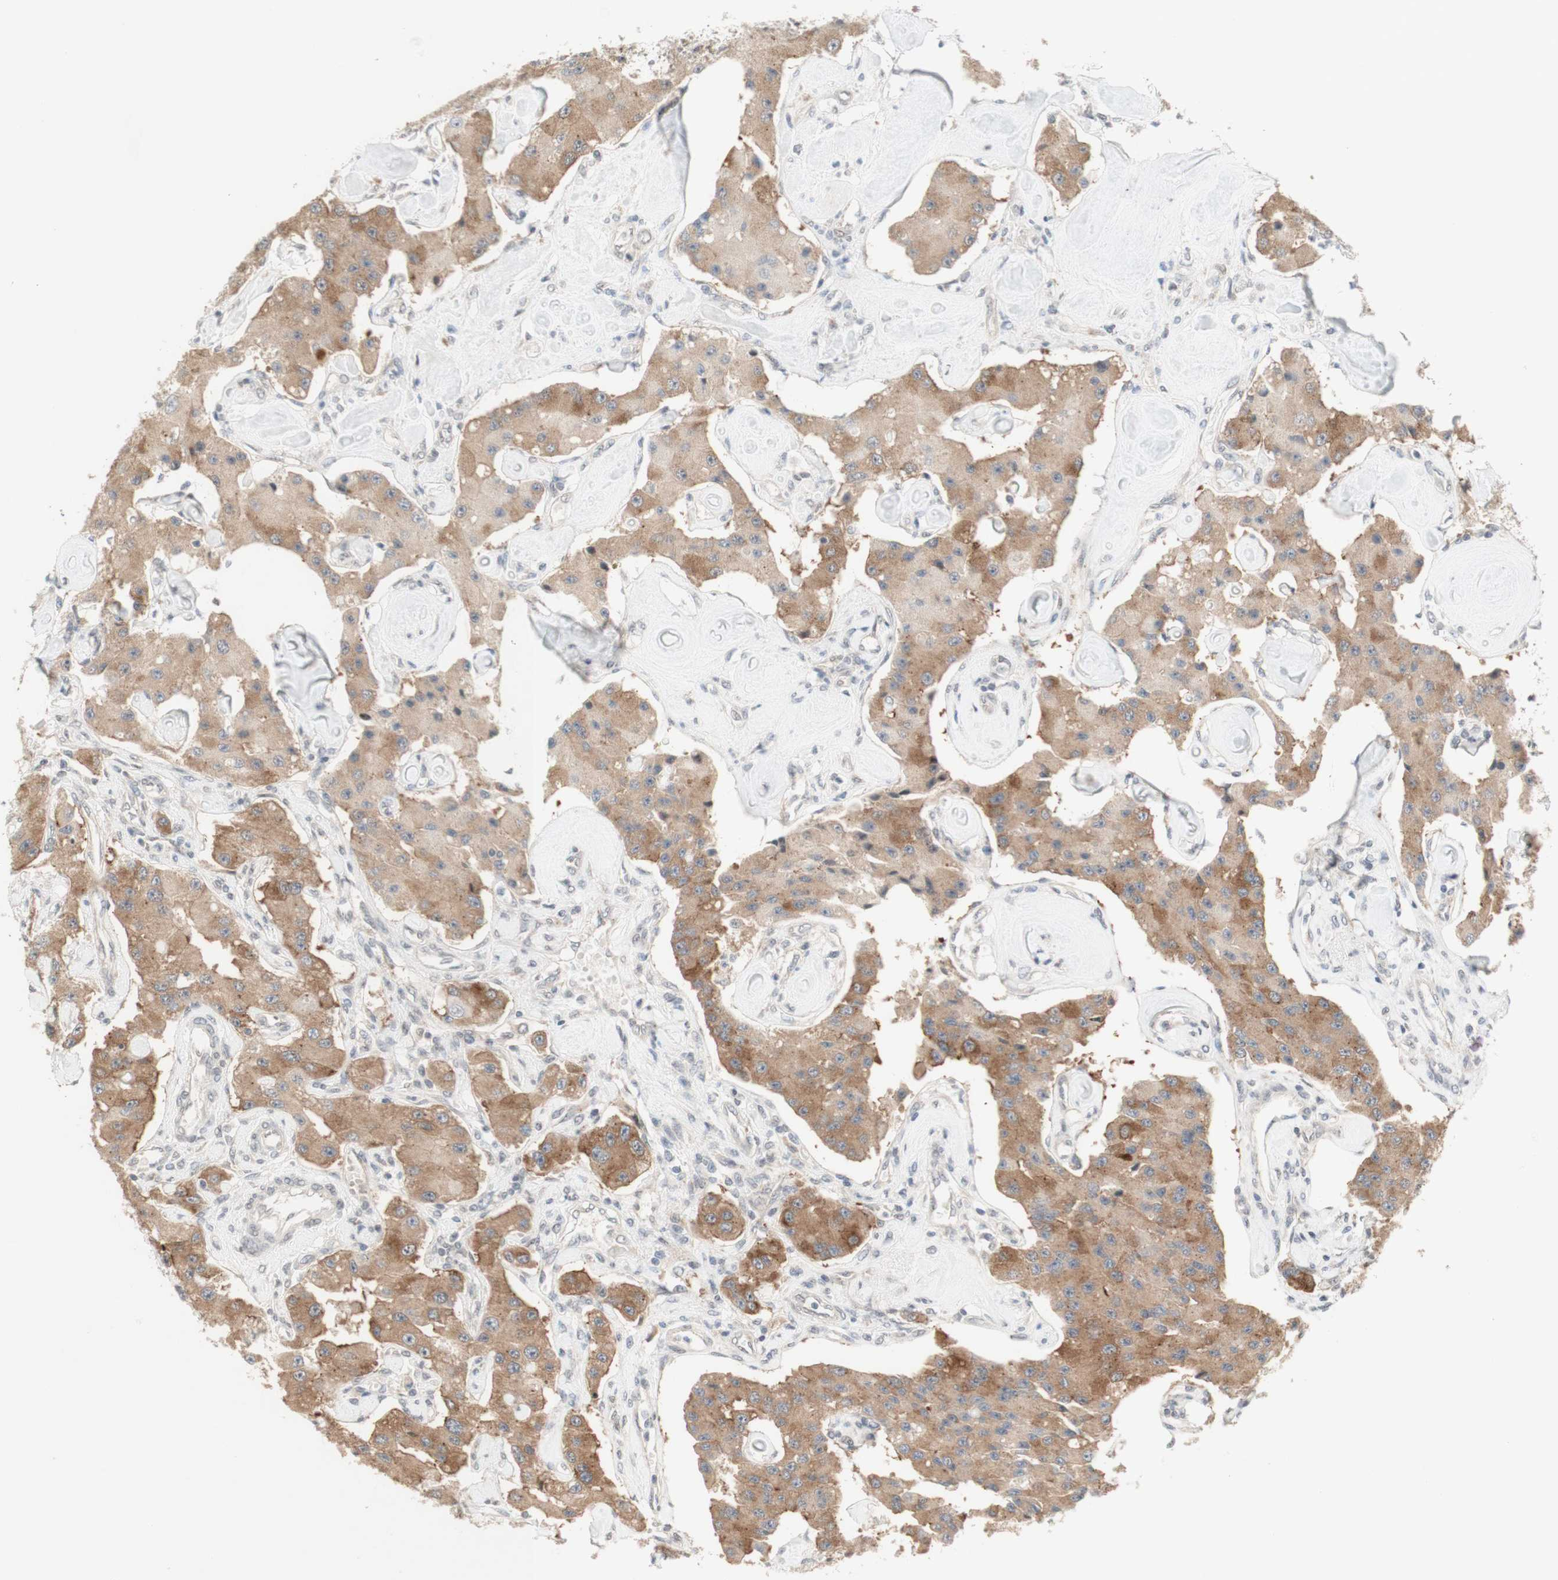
{"staining": {"intensity": "moderate", "quantity": ">75%", "location": "cytoplasmic/membranous"}, "tissue": "carcinoid", "cell_type": "Tumor cells", "image_type": "cancer", "snomed": [{"axis": "morphology", "description": "Carcinoid, malignant, NOS"}, {"axis": "topography", "description": "Pancreas"}], "caption": "Carcinoid stained for a protein (brown) demonstrates moderate cytoplasmic/membranous positive staining in about >75% of tumor cells.", "gene": "CYLD", "patient": {"sex": "male", "age": 41}}